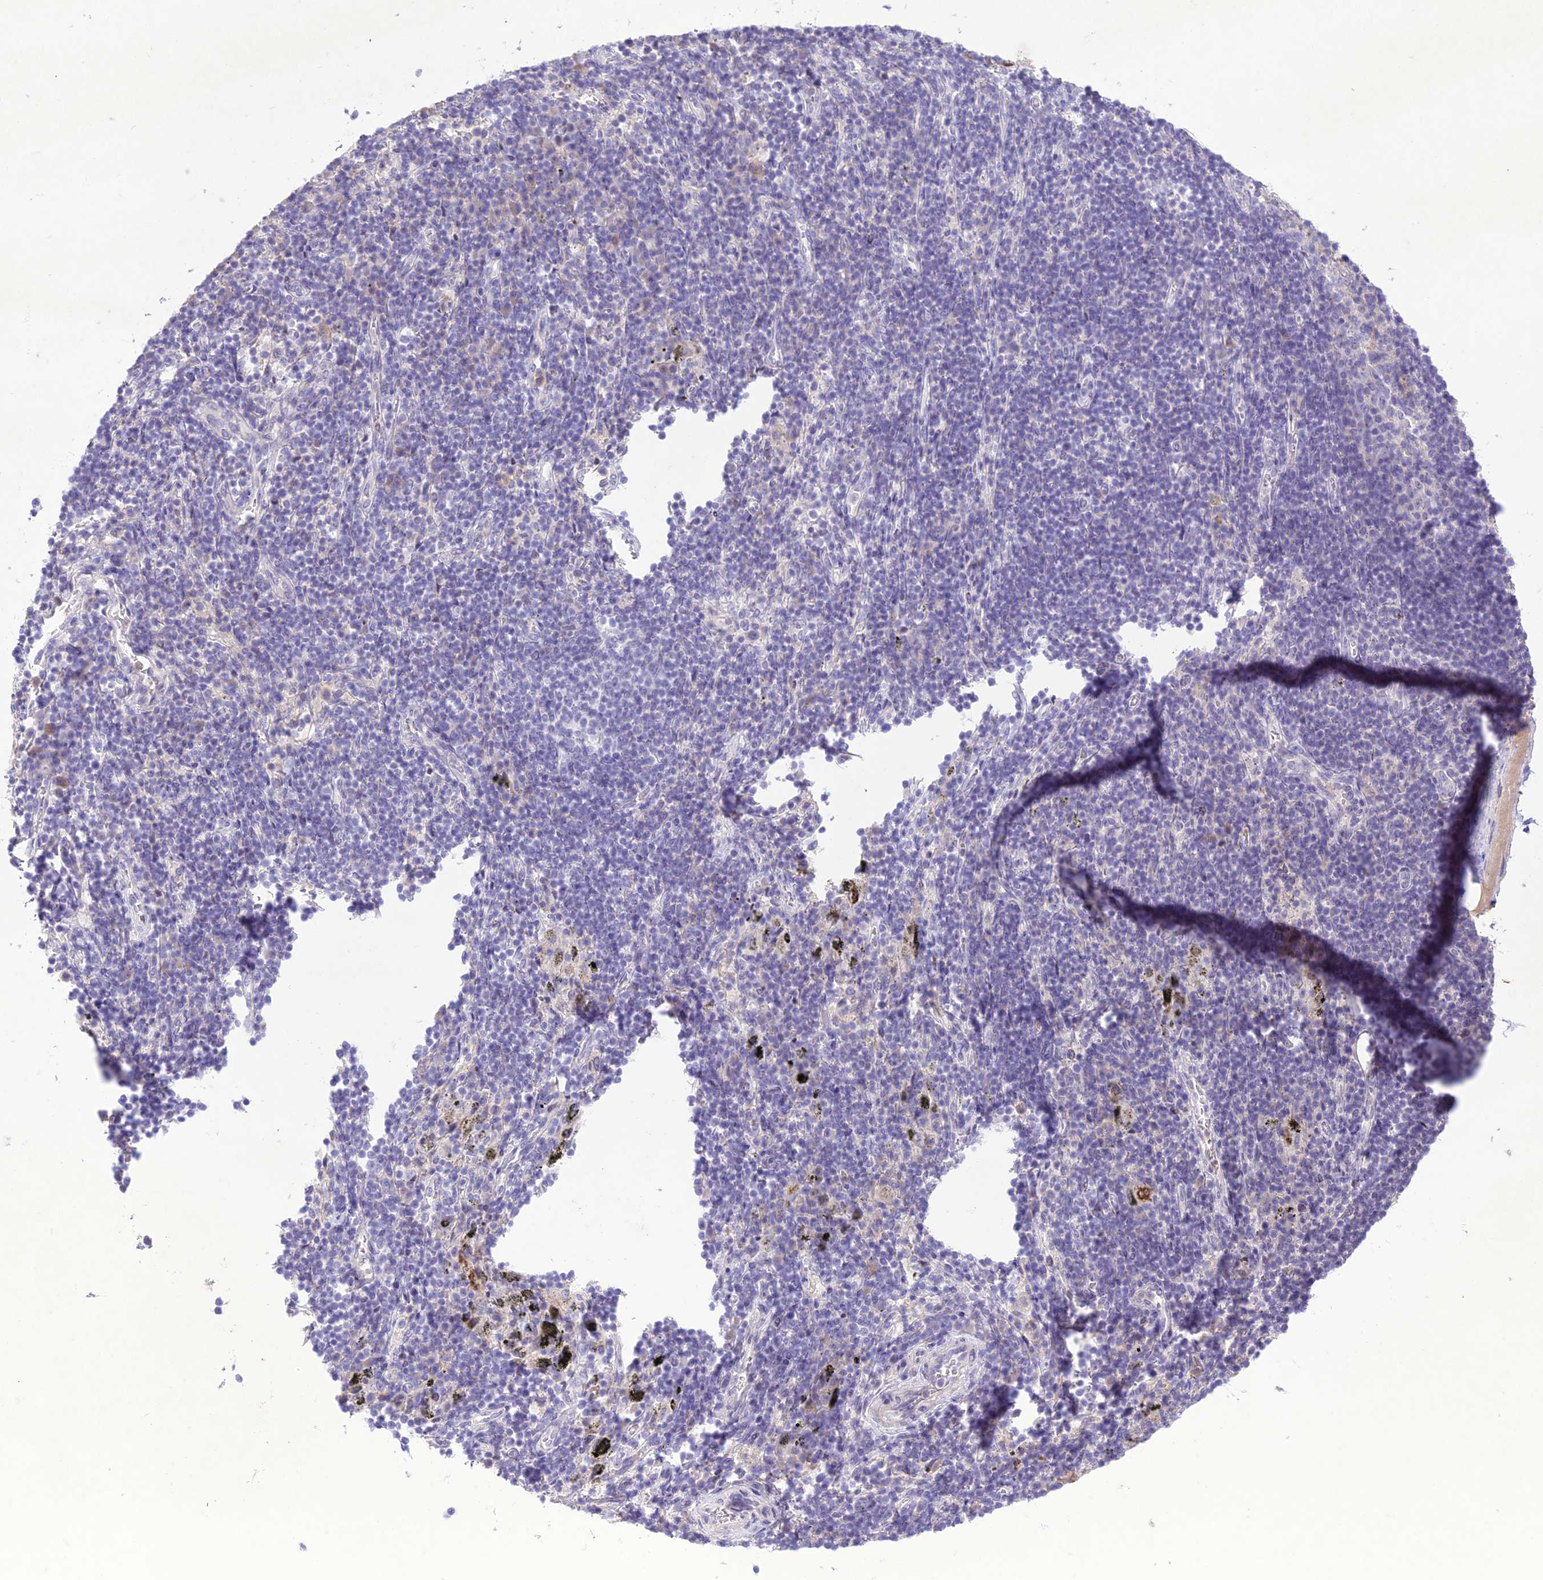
{"staining": {"intensity": "negative", "quantity": "none", "location": "none"}, "tissue": "adipose tissue", "cell_type": "Adipocytes", "image_type": "normal", "snomed": [{"axis": "morphology", "description": "Normal tissue, NOS"}, {"axis": "topography", "description": "Lymph node"}, {"axis": "topography", "description": "Cartilage tissue"}, {"axis": "topography", "description": "Bronchus"}], "caption": "Adipocytes show no significant staining in benign adipose tissue.", "gene": "SLC13A5", "patient": {"sex": "male", "age": 63}}